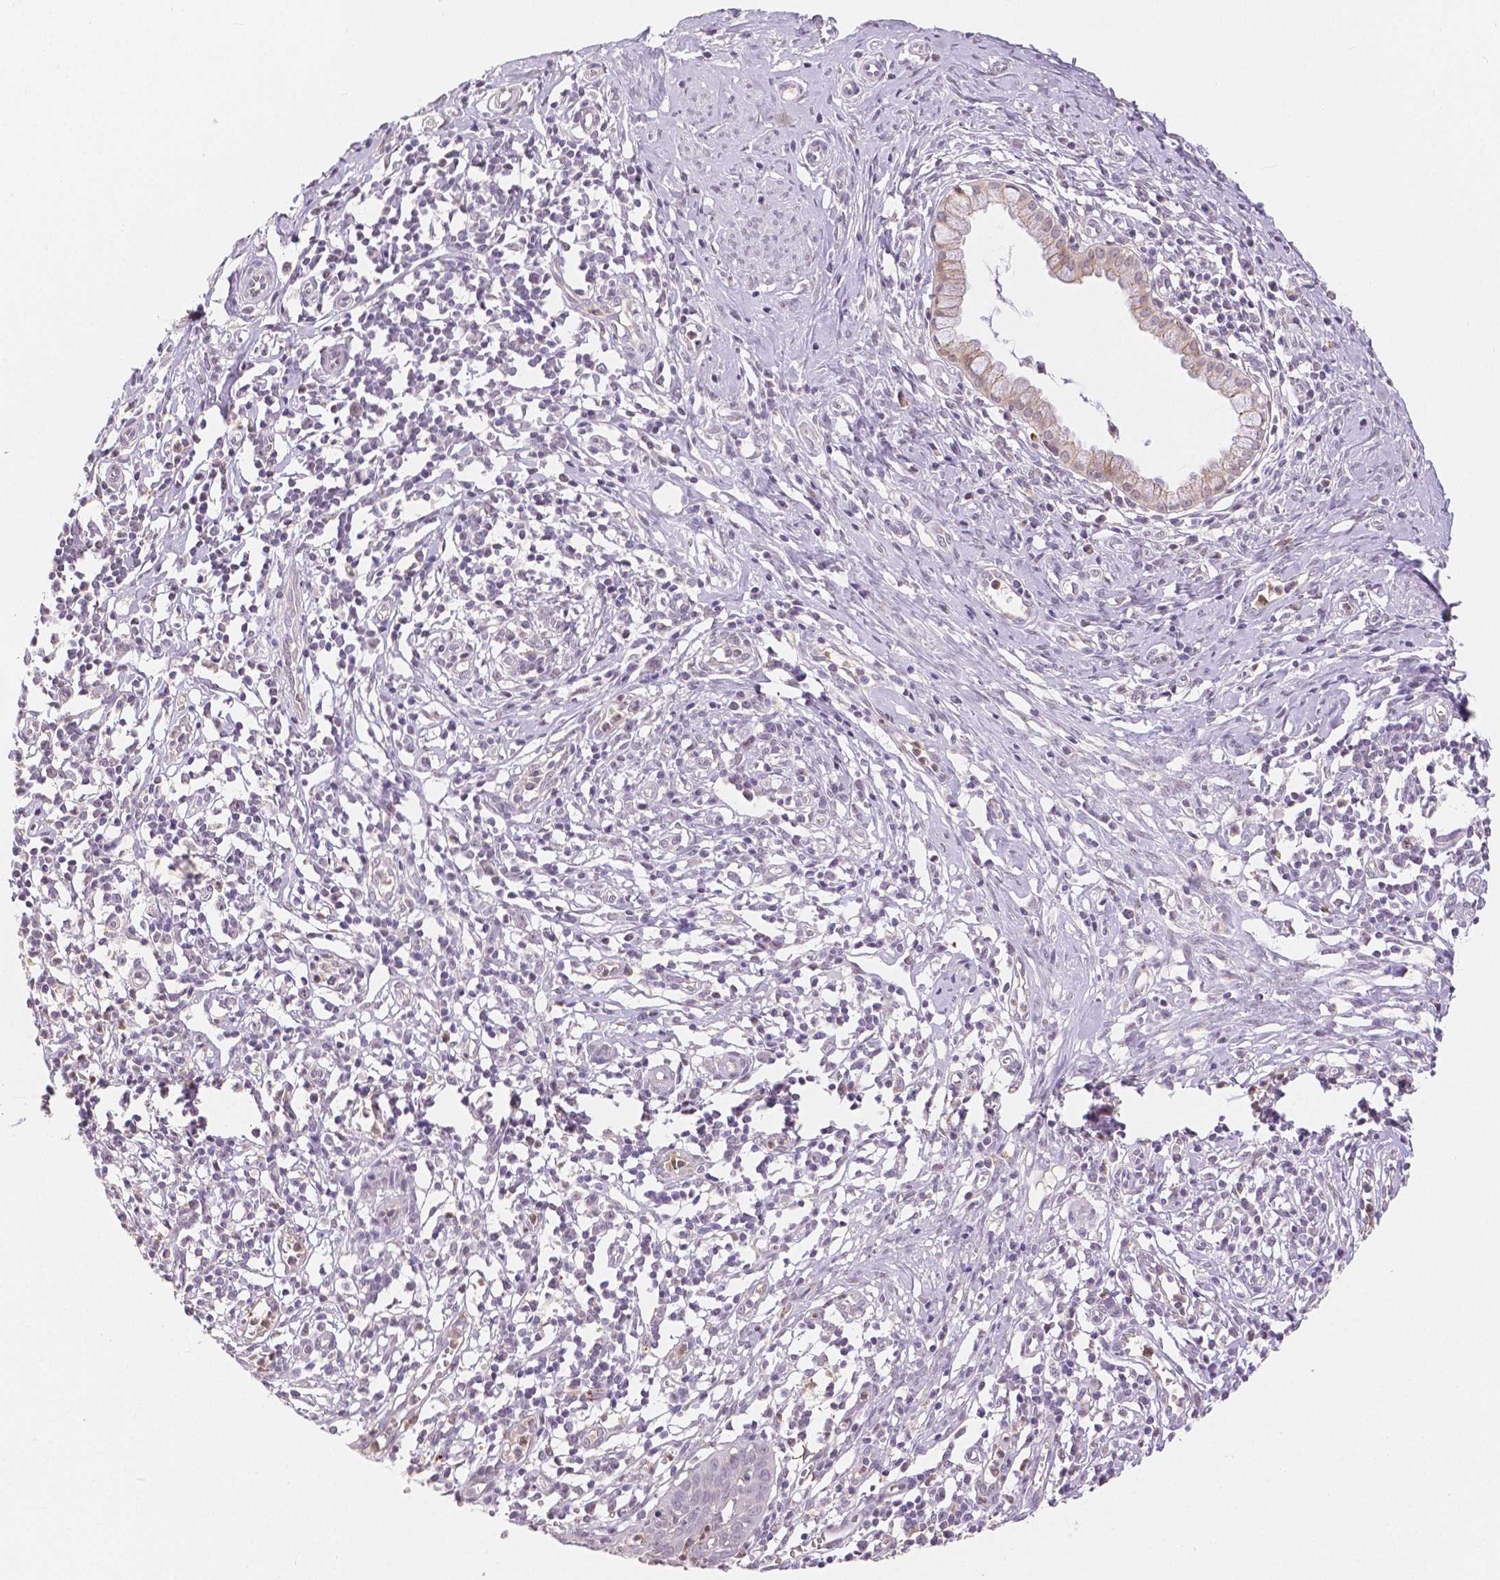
{"staining": {"intensity": "weak", "quantity": "<25%", "location": "cytoplasmic/membranous"}, "tissue": "cervical cancer", "cell_type": "Tumor cells", "image_type": "cancer", "snomed": [{"axis": "morphology", "description": "Squamous cell carcinoma, NOS"}, {"axis": "topography", "description": "Cervix"}], "caption": "Image shows no protein staining in tumor cells of cervical cancer (squamous cell carcinoma) tissue.", "gene": "OCLN", "patient": {"sex": "female", "age": 63}}